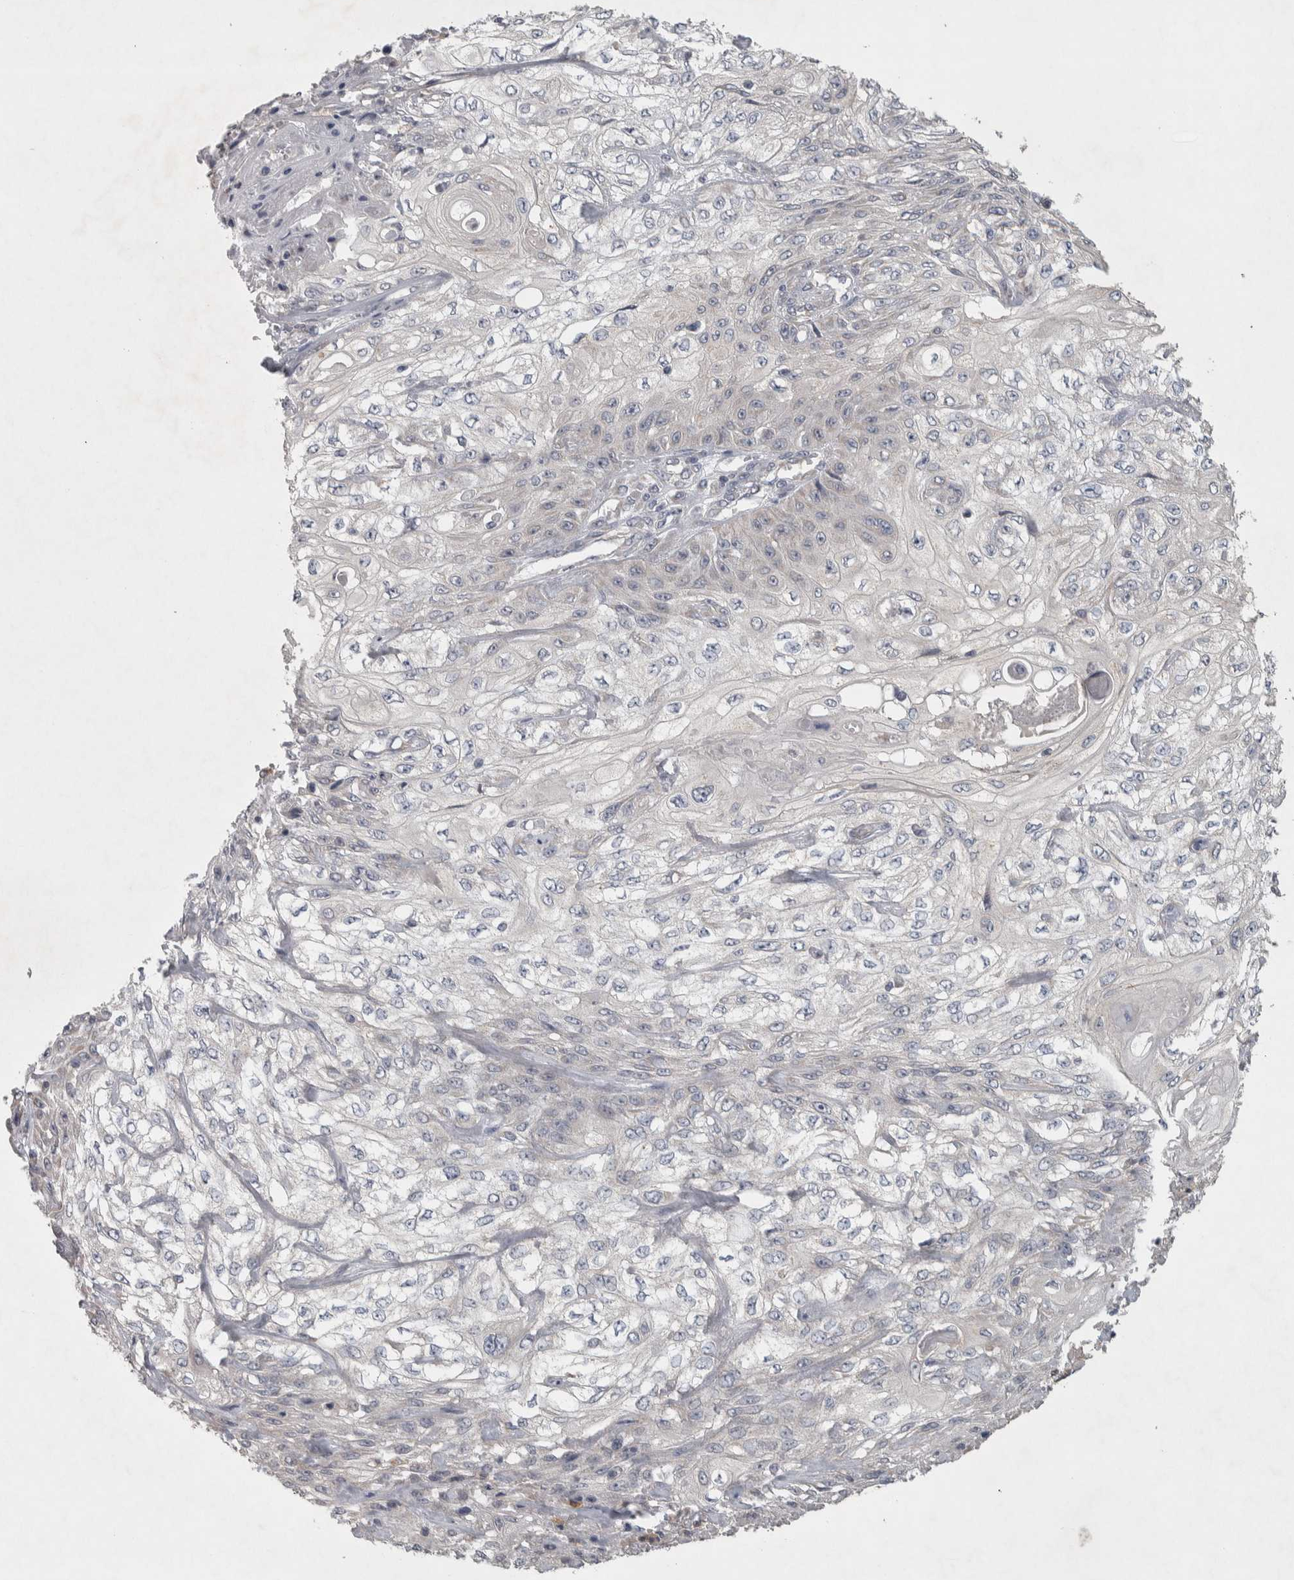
{"staining": {"intensity": "negative", "quantity": "none", "location": "none"}, "tissue": "skin cancer", "cell_type": "Tumor cells", "image_type": "cancer", "snomed": [{"axis": "morphology", "description": "Squamous cell carcinoma, NOS"}, {"axis": "morphology", "description": "Squamous cell carcinoma, metastatic, NOS"}, {"axis": "topography", "description": "Skin"}, {"axis": "topography", "description": "Lymph node"}], "caption": "Micrograph shows no significant protein expression in tumor cells of squamous cell carcinoma (skin). (DAB immunohistochemistry with hematoxylin counter stain).", "gene": "SRP68", "patient": {"sex": "male", "age": 75}}